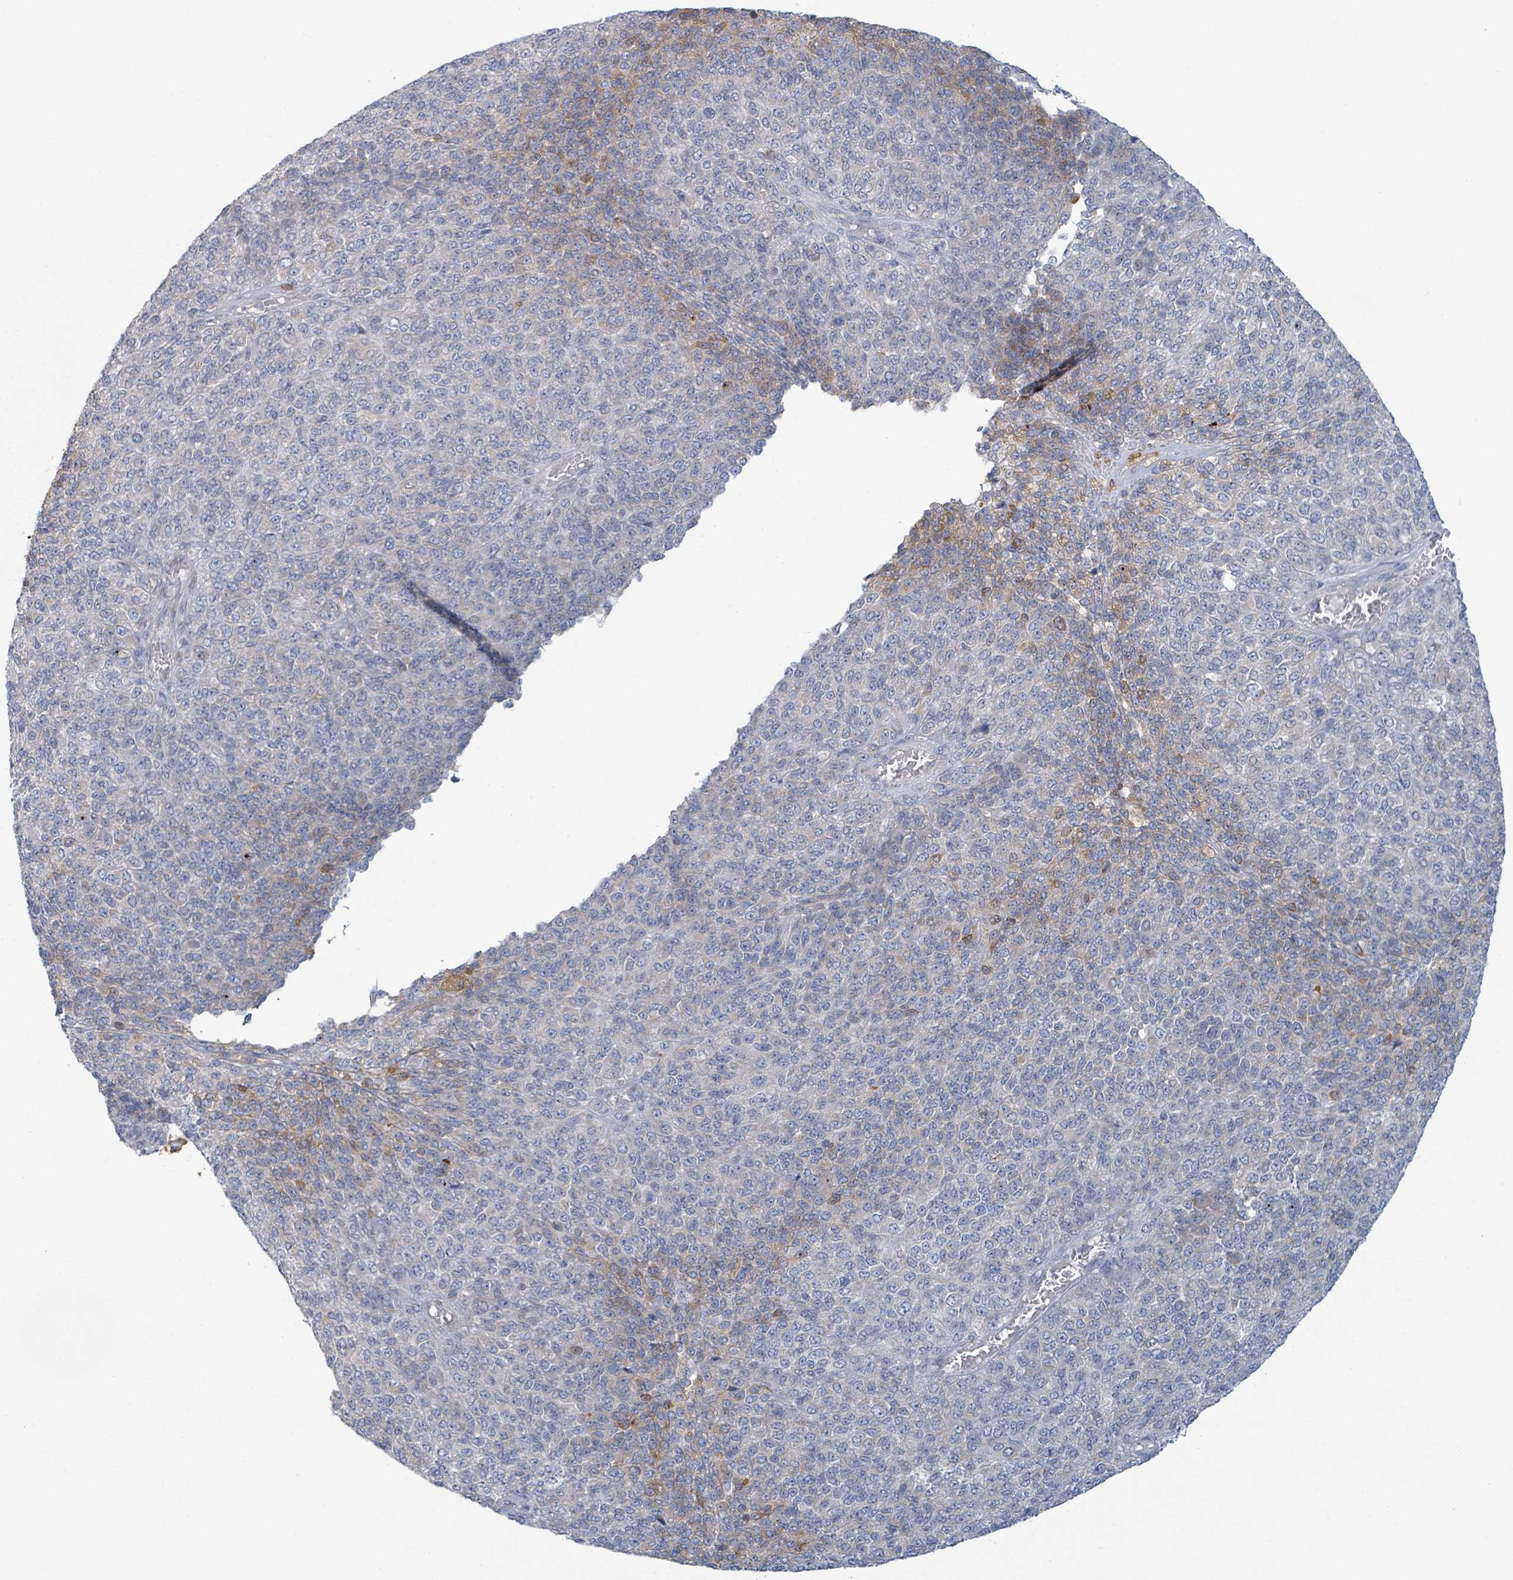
{"staining": {"intensity": "weak", "quantity": "<25%", "location": "cytoplasmic/membranous"}, "tissue": "melanoma", "cell_type": "Tumor cells", "image_type": "cancer", "snomed": [{"axis": "morphology", "description": "Malignant melanoma, Metastatic site"}, {"axis": "topography", "description": "Brain"}], "caption": "Tumor cells show no significant protein positivity in melanoma.", "gene": "COL13A1", "patient": {"sex": "female", "age": 56}}